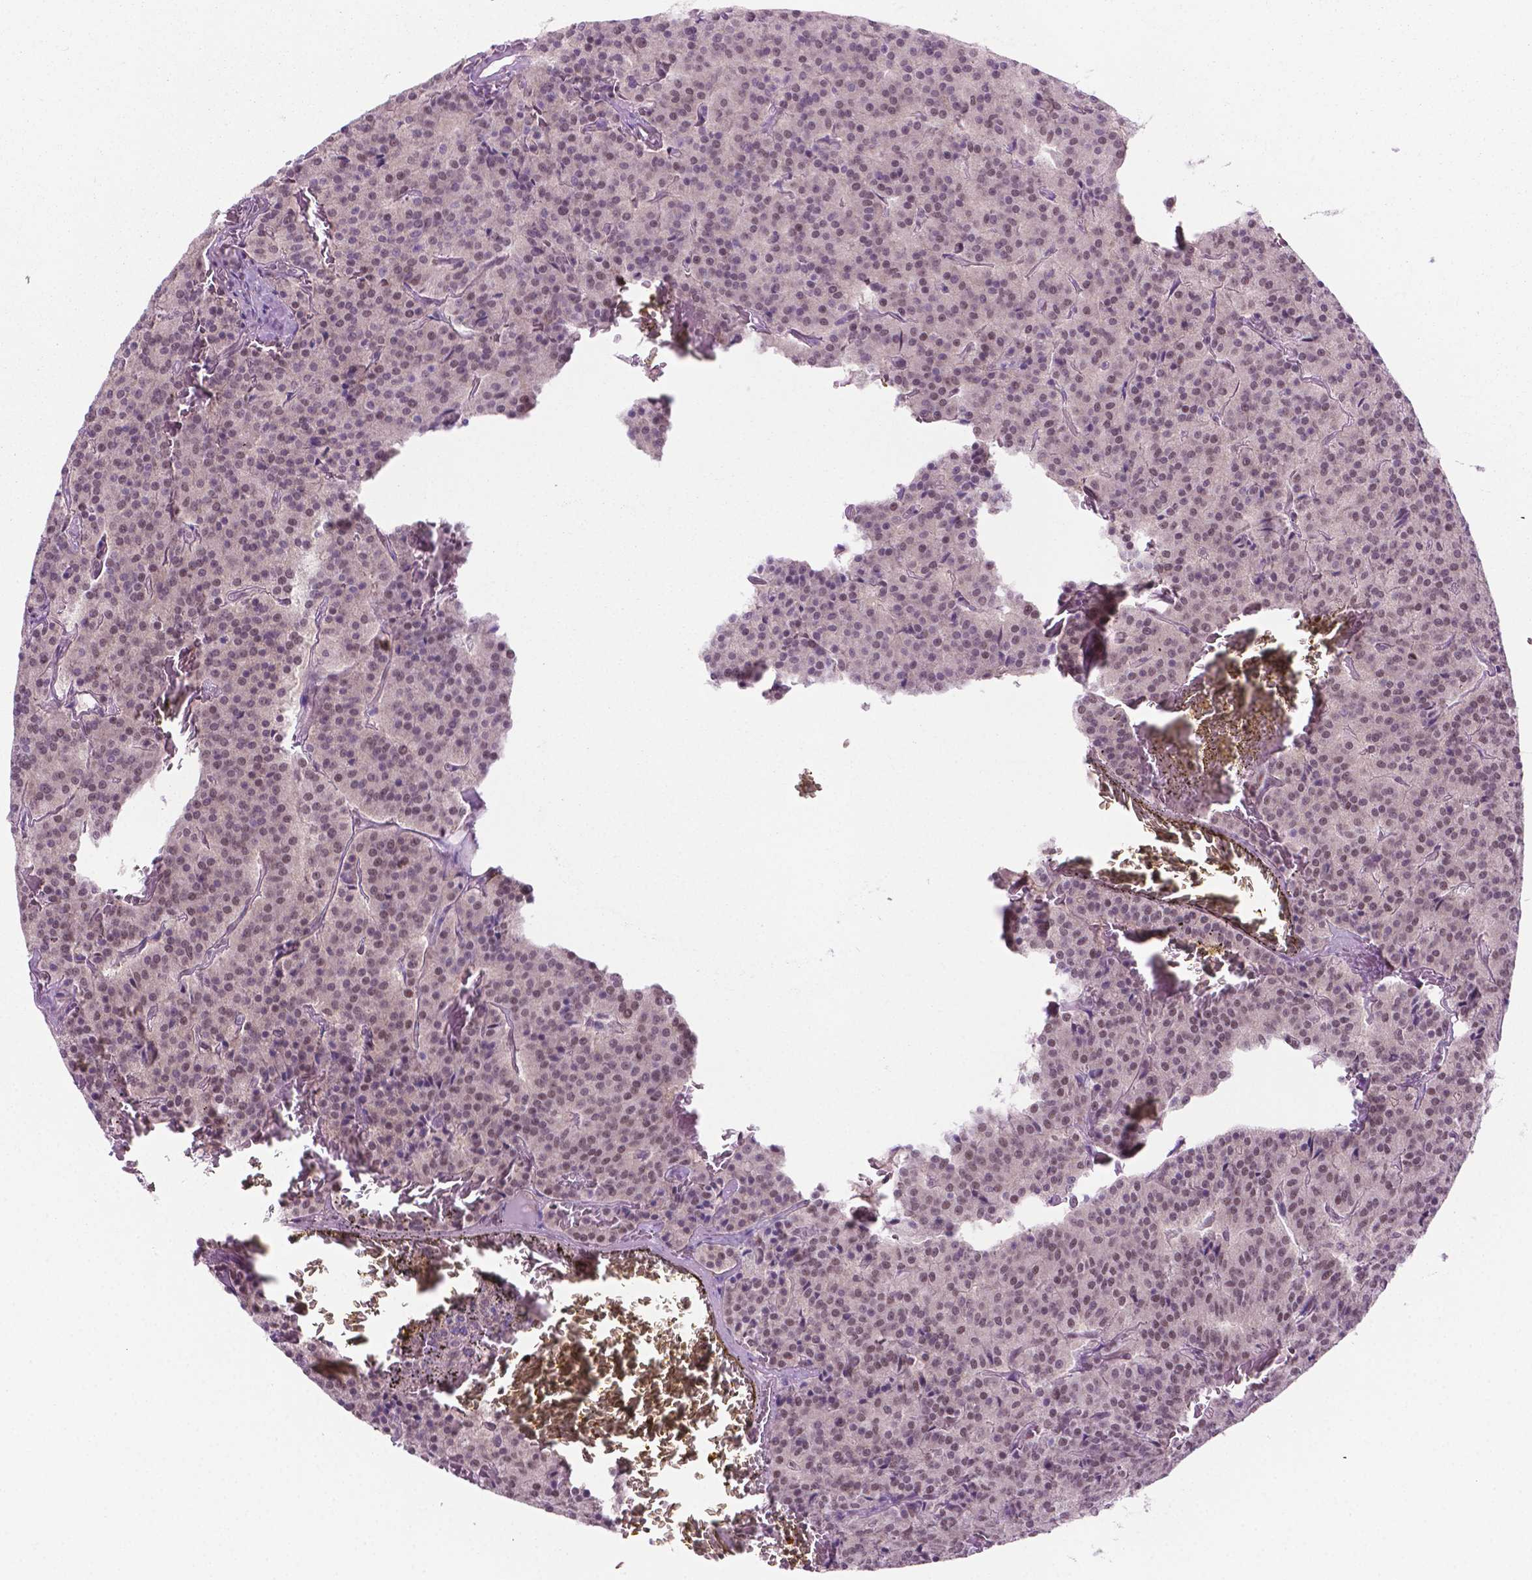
{"staining": {"intensity": "moderate", "quantity": ">75%", "location": "nuclear"}, "tissue": "carcinoid", "cell_type": "Tumor cells", "image_type": "cancer", "snomed": [{"axis": "morphology", "description": "Carcinoid, malignant, NOS"}, {"axis": "topography", "description": "Lung"}], "caption": "The histopathology image shows a brown stain indicating the presence of a protein in the nuclear of tumor cells in carcinoid.", "gene": "PHAX", "patient": {"sex": "male", "age": 70}}